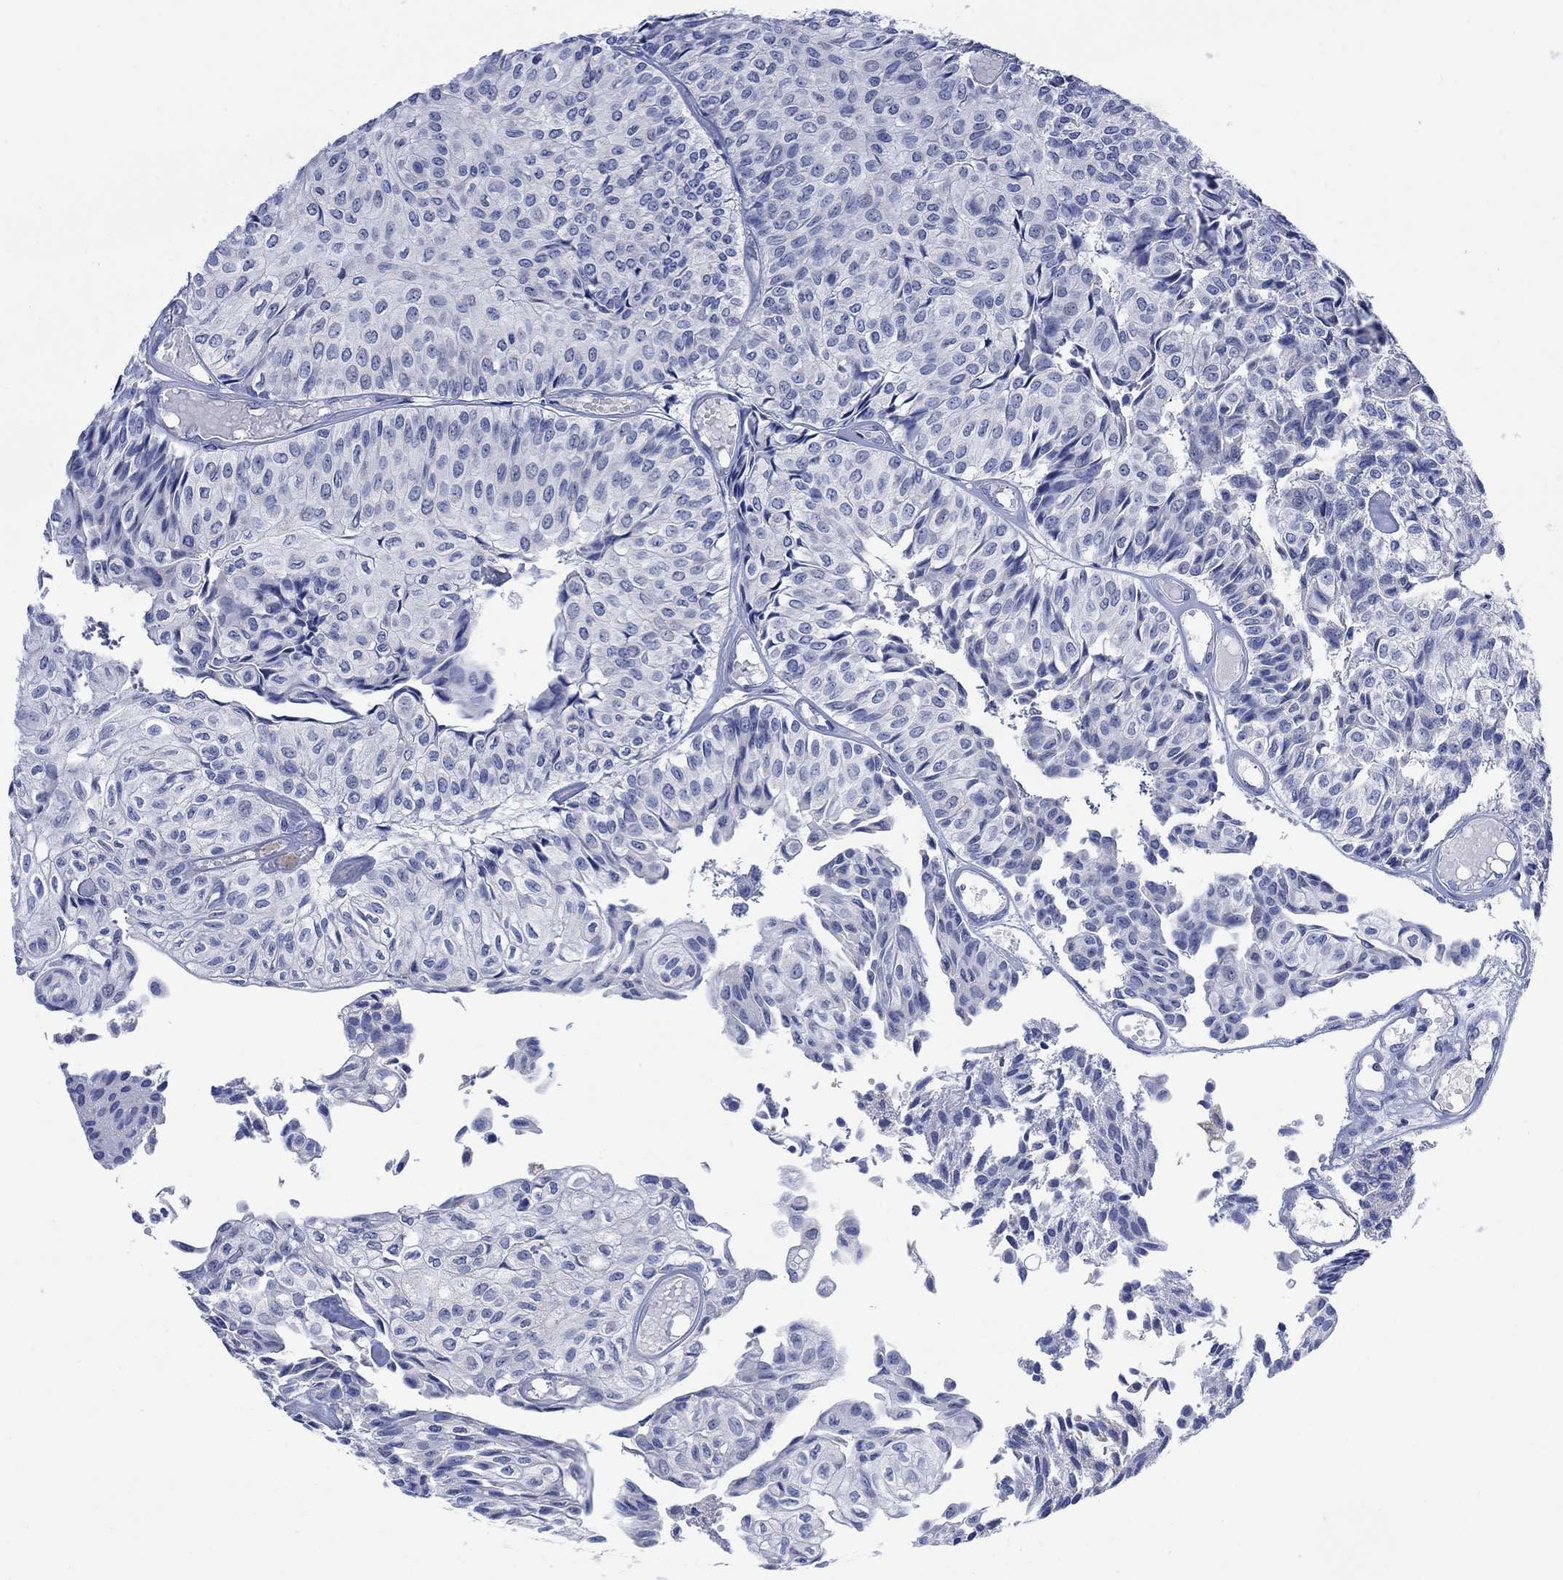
{"staining": {"intensity": "negative", "quantity": "none", "location": "none"}, "tissue": "urothelial cancer", "cell_type": "Tumor cells", "image_type": "cancer", "snomed": [{"axis": "morphology", "description": "Urothelial carcinoma, Low grade"}, {"axis": "topography", "description": "Urinary bladder"}], "caption": "Tumor cells are negative for brown protein staining in urothelial carcinoma (low-grade).", "gene": "FBP2", "patient": {"sex": "male", "age": 89}}